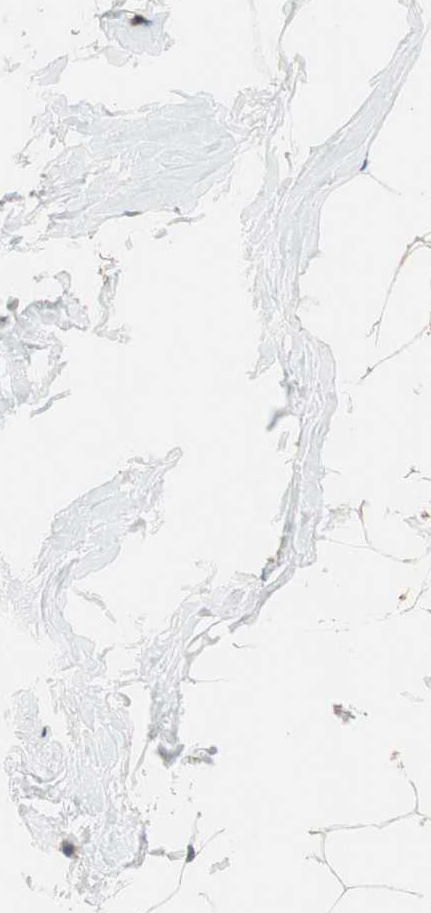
{"staining": {"intensity": "weak", "quantity": "25%-75%", "location": "cytoplasmic/membranous"}, "tissue": "breast", "cell_type": "Adipocytes", "image_type": "normal", "snomed": [{"axis": "morphology", "description": "Normal tissue, NOS"}, {"axis": "topography", "description": "Breast"}], "caption": "Immunohistochemical staining of benign human breast displays low levels of weak cytoplasmic/membranous positivity in about 25%-75% of adipocytes.", "gene": "MAP4K2", "patient": {"sex": "female", "age": 75}}